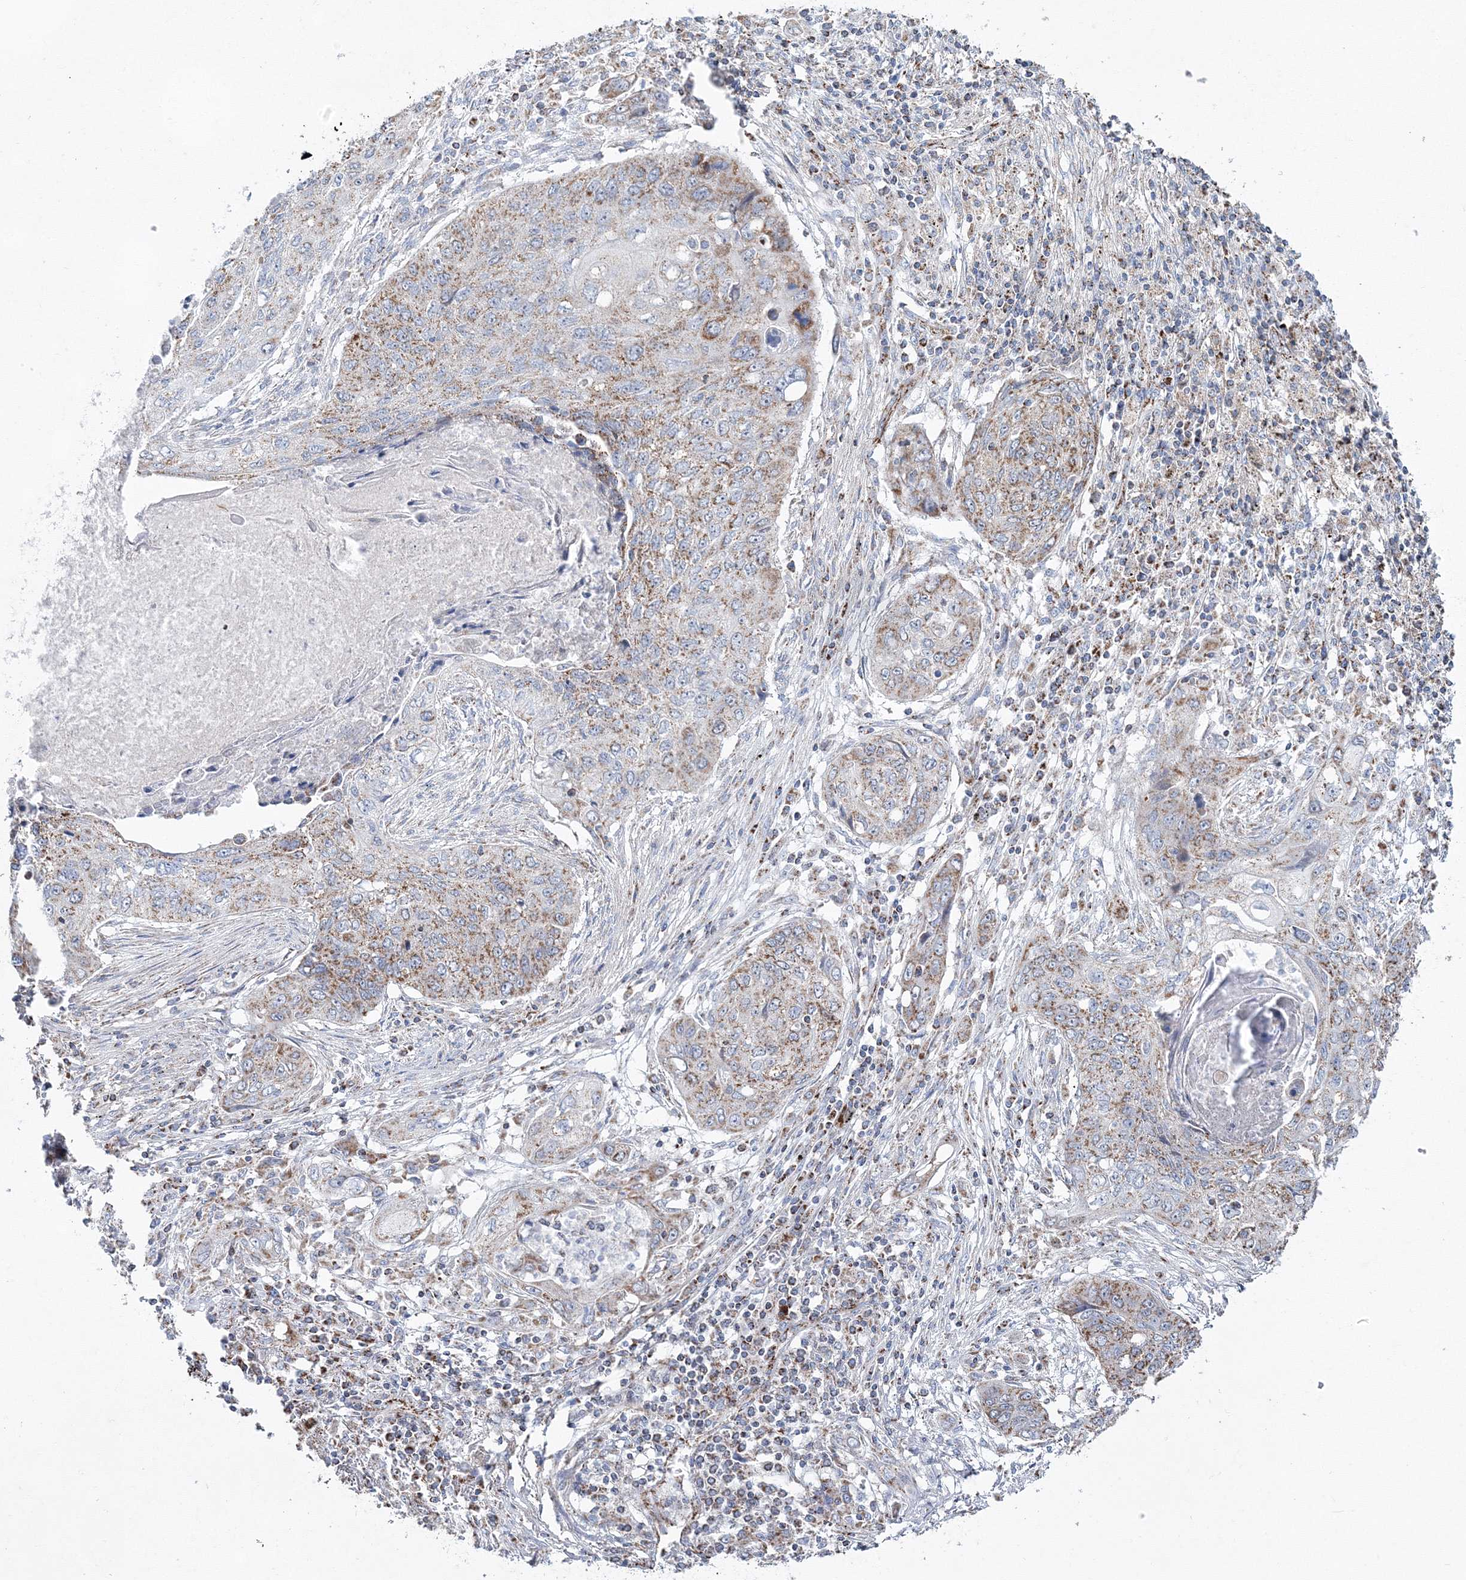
{"staining": {"intensity": "moderate", "quantity": "25%-75%", "location": "cytoplasmic/membranous"}, "tissue": "lung cancer", "cell_type": "Tumor cells", "image_type": "cancer", "snomed": [{"axis": "morphology", "description": "Squamous cell carcinoma, NOS"}, {"axis": "topography", "description": "Lung"}], "caption": "Moderate cytoplasmic/membranous positivity for a protein is appreciated in approximately 25%-75% of tumor cells of lung squamous cell carcinoma using immunohistochemistry (IHC).", "gene": "HIBCH", "patient": {"sex": "female", "age": 63}}